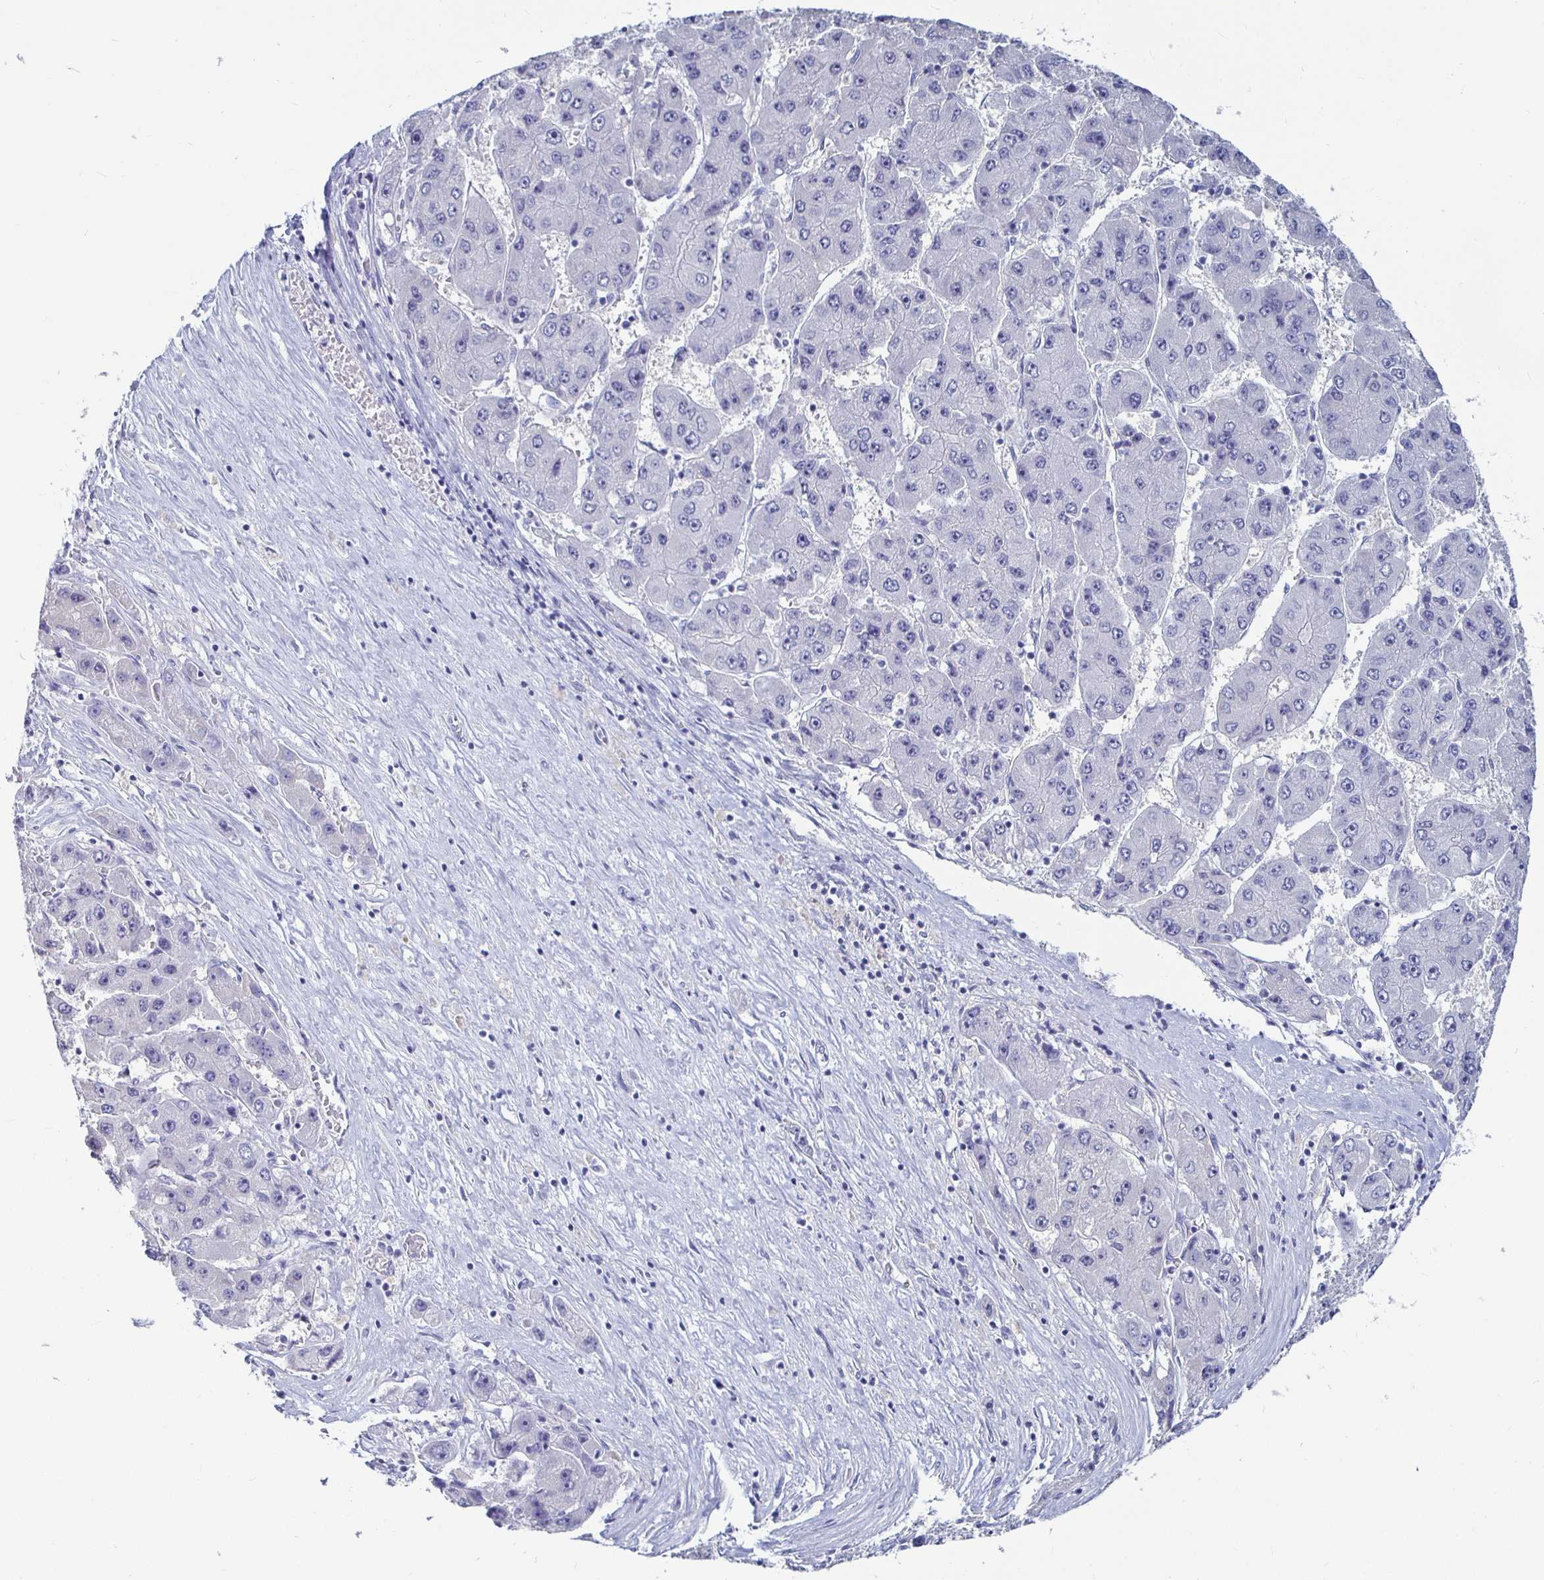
{"staining": {"intensity": "negative", "quantity": "none", "location": "none"}, "tissue": "liver cancer", "cell_type": "Tumor cells", "image_type": "cancer", "snomed": [{"axis": "morphology", "description": "Carcinoma, Hepatocellular, NOS"}, {"axis": "topography", "description": "Liver"}], "caption": "DAB (3,3'-diaminobenzidine) immunohistochemical staining of human liver cancer (hepatocellular carcinoma) reveals no significant positivity in tumor cells.", "gene": "CA9", "patient": {"sex": "female", "age": 61}}